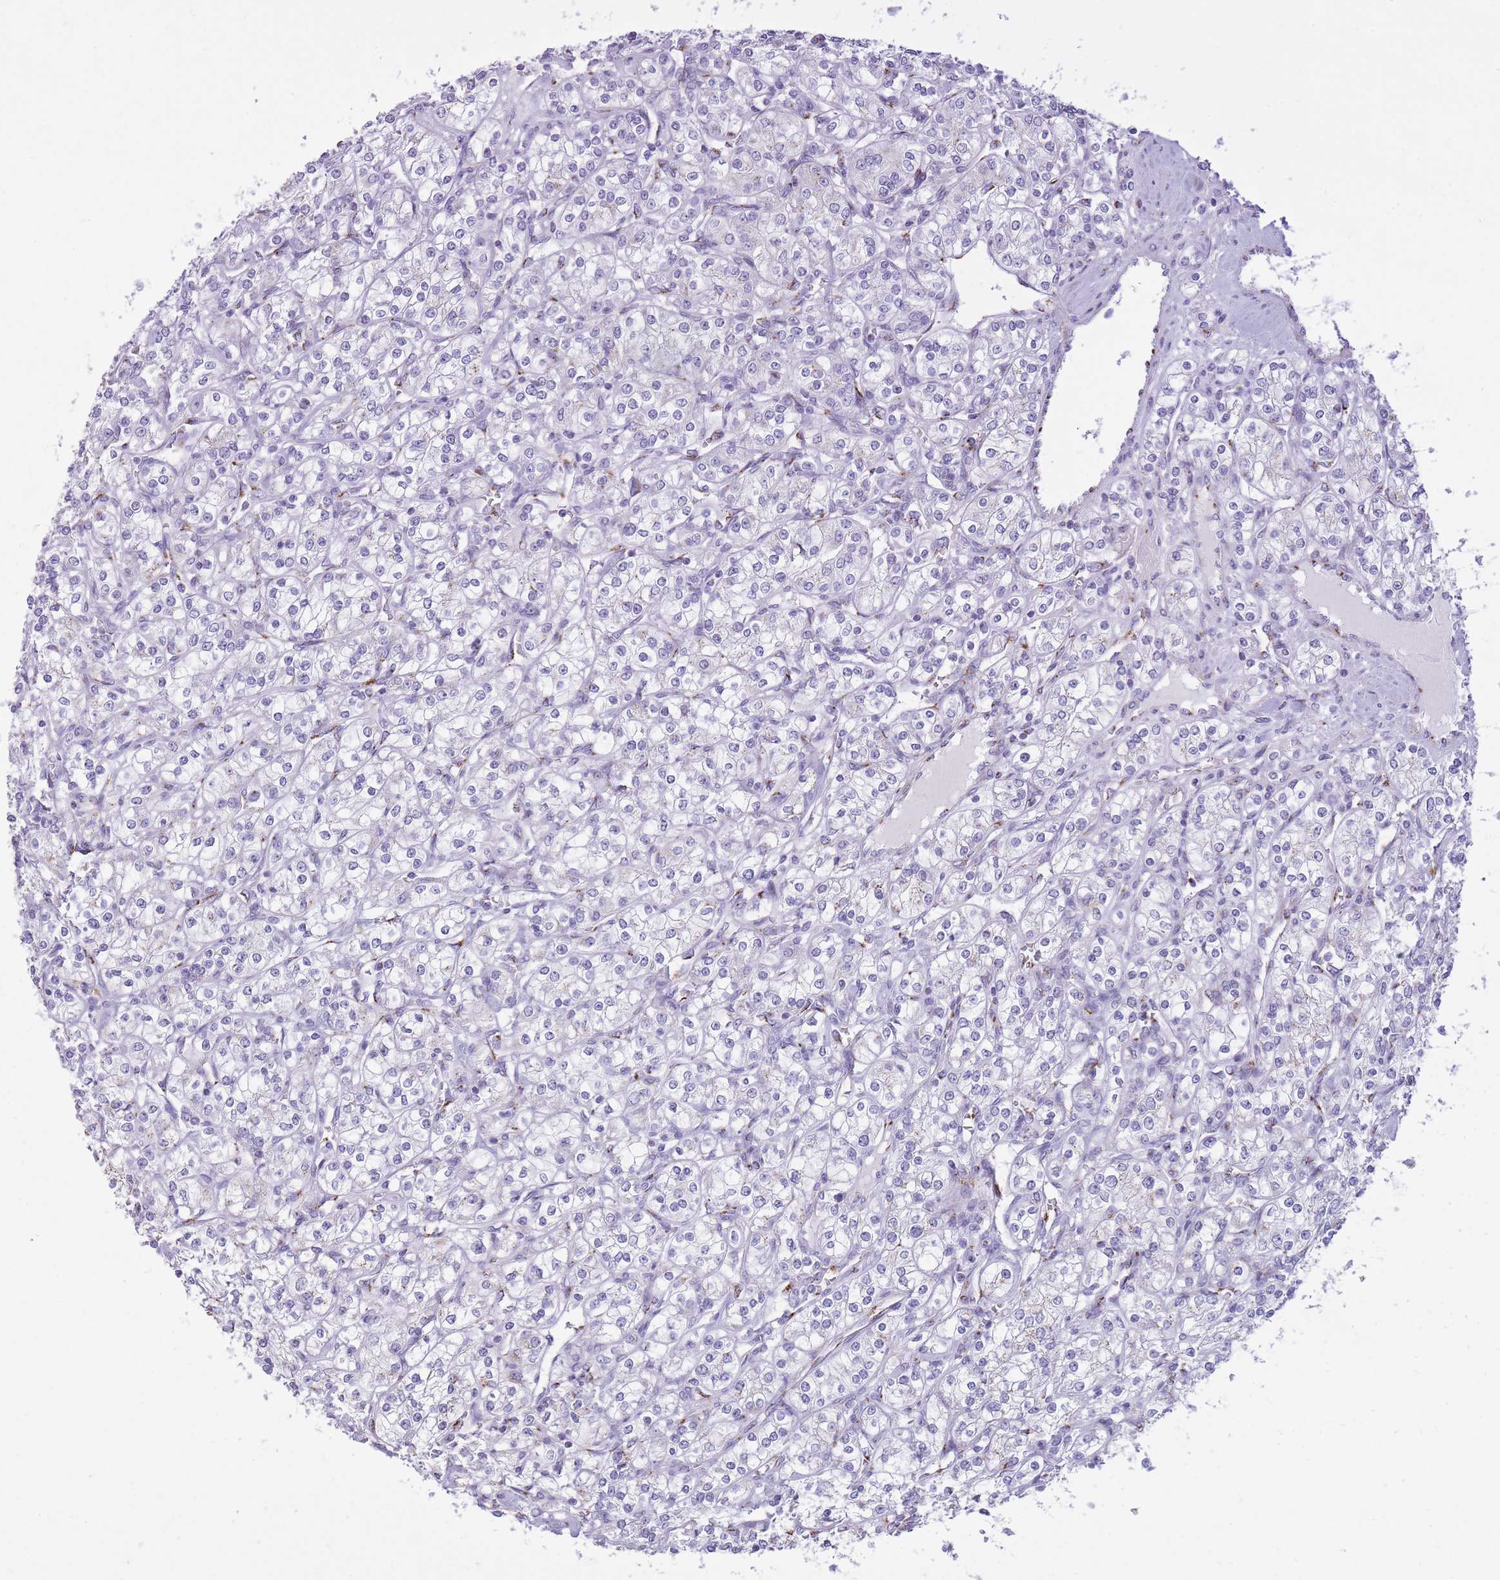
{"staining": {"intensity": "negative", "quantity": "none", "location": "none"}, "tissue": "renal cancer", "cell_type": "Tumor cells", "image_type": "cancer", "snomed": [{"axis": "morphology", "description": "Adenocarcinoma, NOS"}, {"axis": "topography", "description": "Kidney"}], "caption": "Tumor cells are negative for brown protein staining in renal cancer. (IHC, brightfield microscopy, high magnification).", "gene": "B4GALT2", "patient": {"sex": "male", "age": 77}}